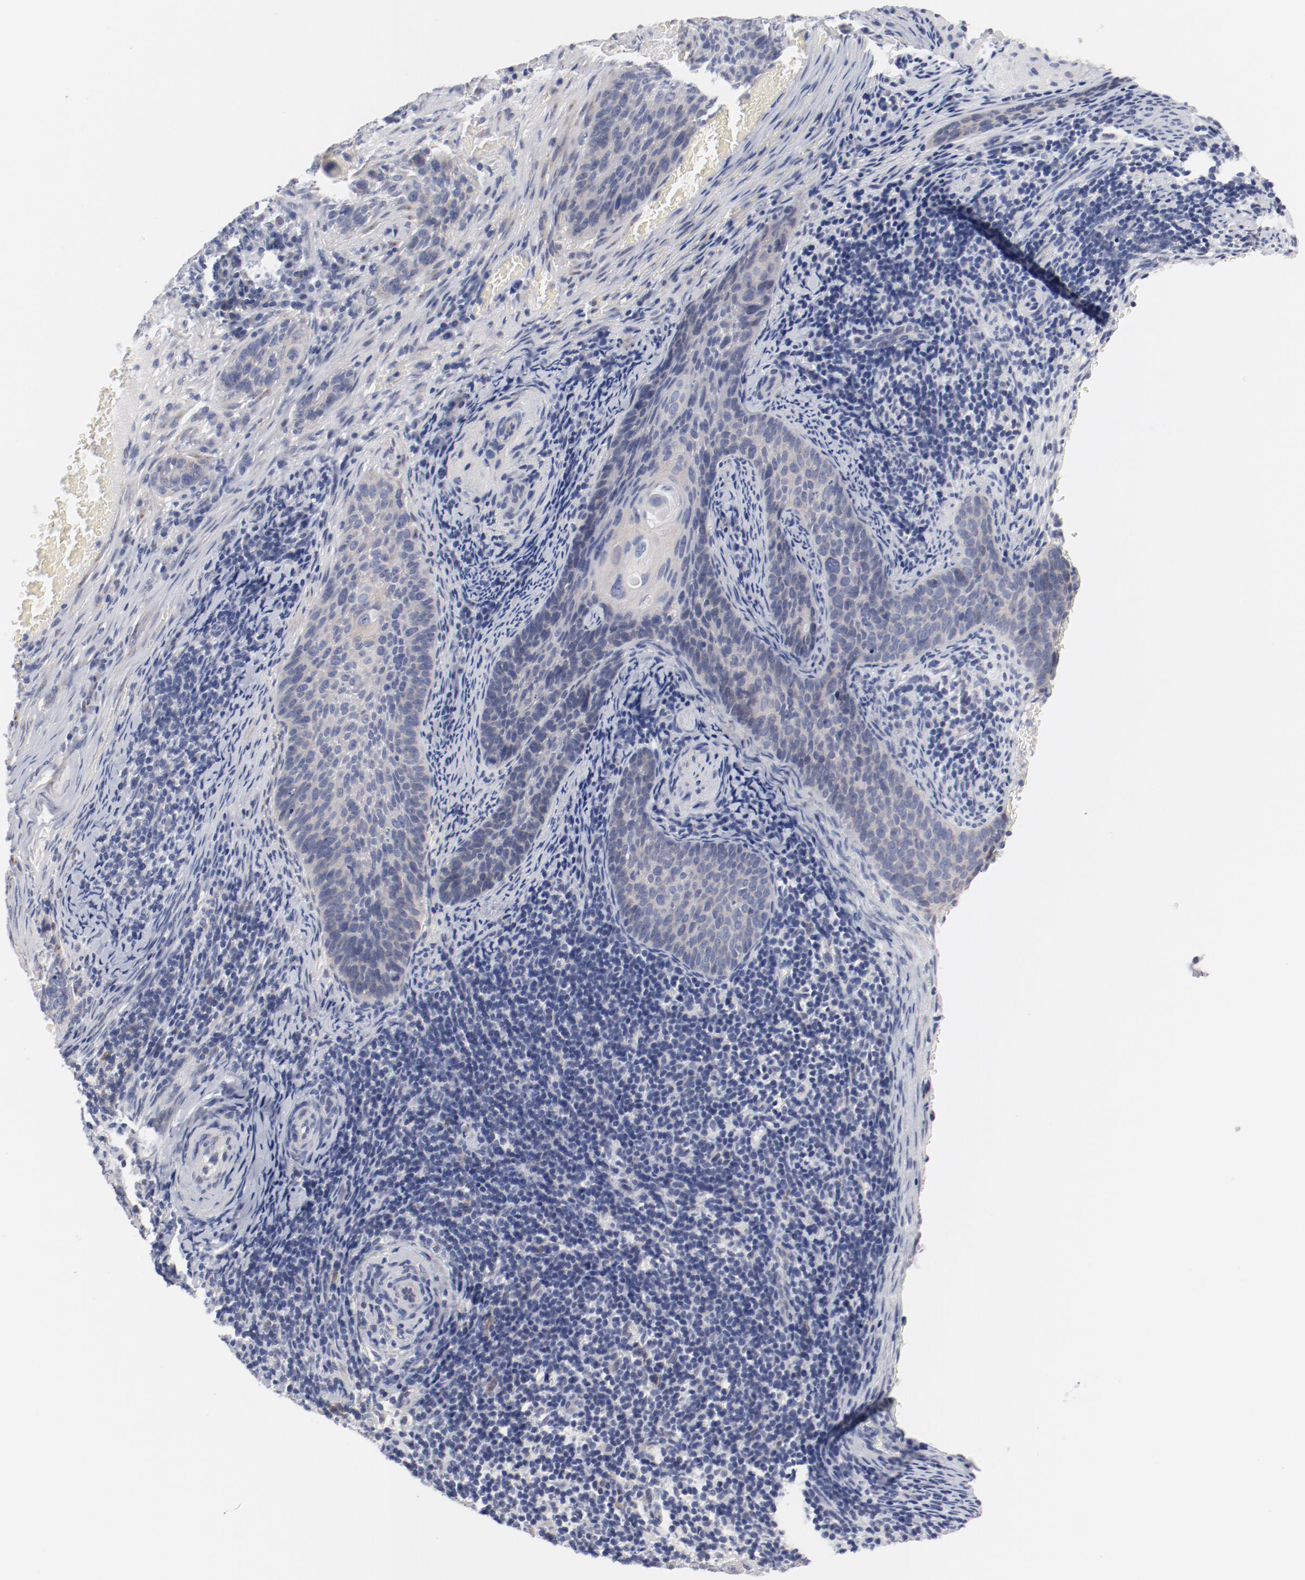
{"staining": {"intensity": "weak", "quantity": "<25%", "location": "cytoplasmic/membranous"}, "tissue": "cervical cancer", "cell_type": "Tumor cells", "image_type": "cancer", "snomed": [{"axis": "morphology", "description": "Squamous cell carcinoma, NOS"}, {"axis": "topography", "description": "Cervix"}], "caption": "Tumor cells are negative for brown protein staining in cervical cancer. (Immunohistochemistry (ihc), brightfield microscopy, high magnification).", "gene": "GPR143", "patient": {"sex": "female", "age": 33}}